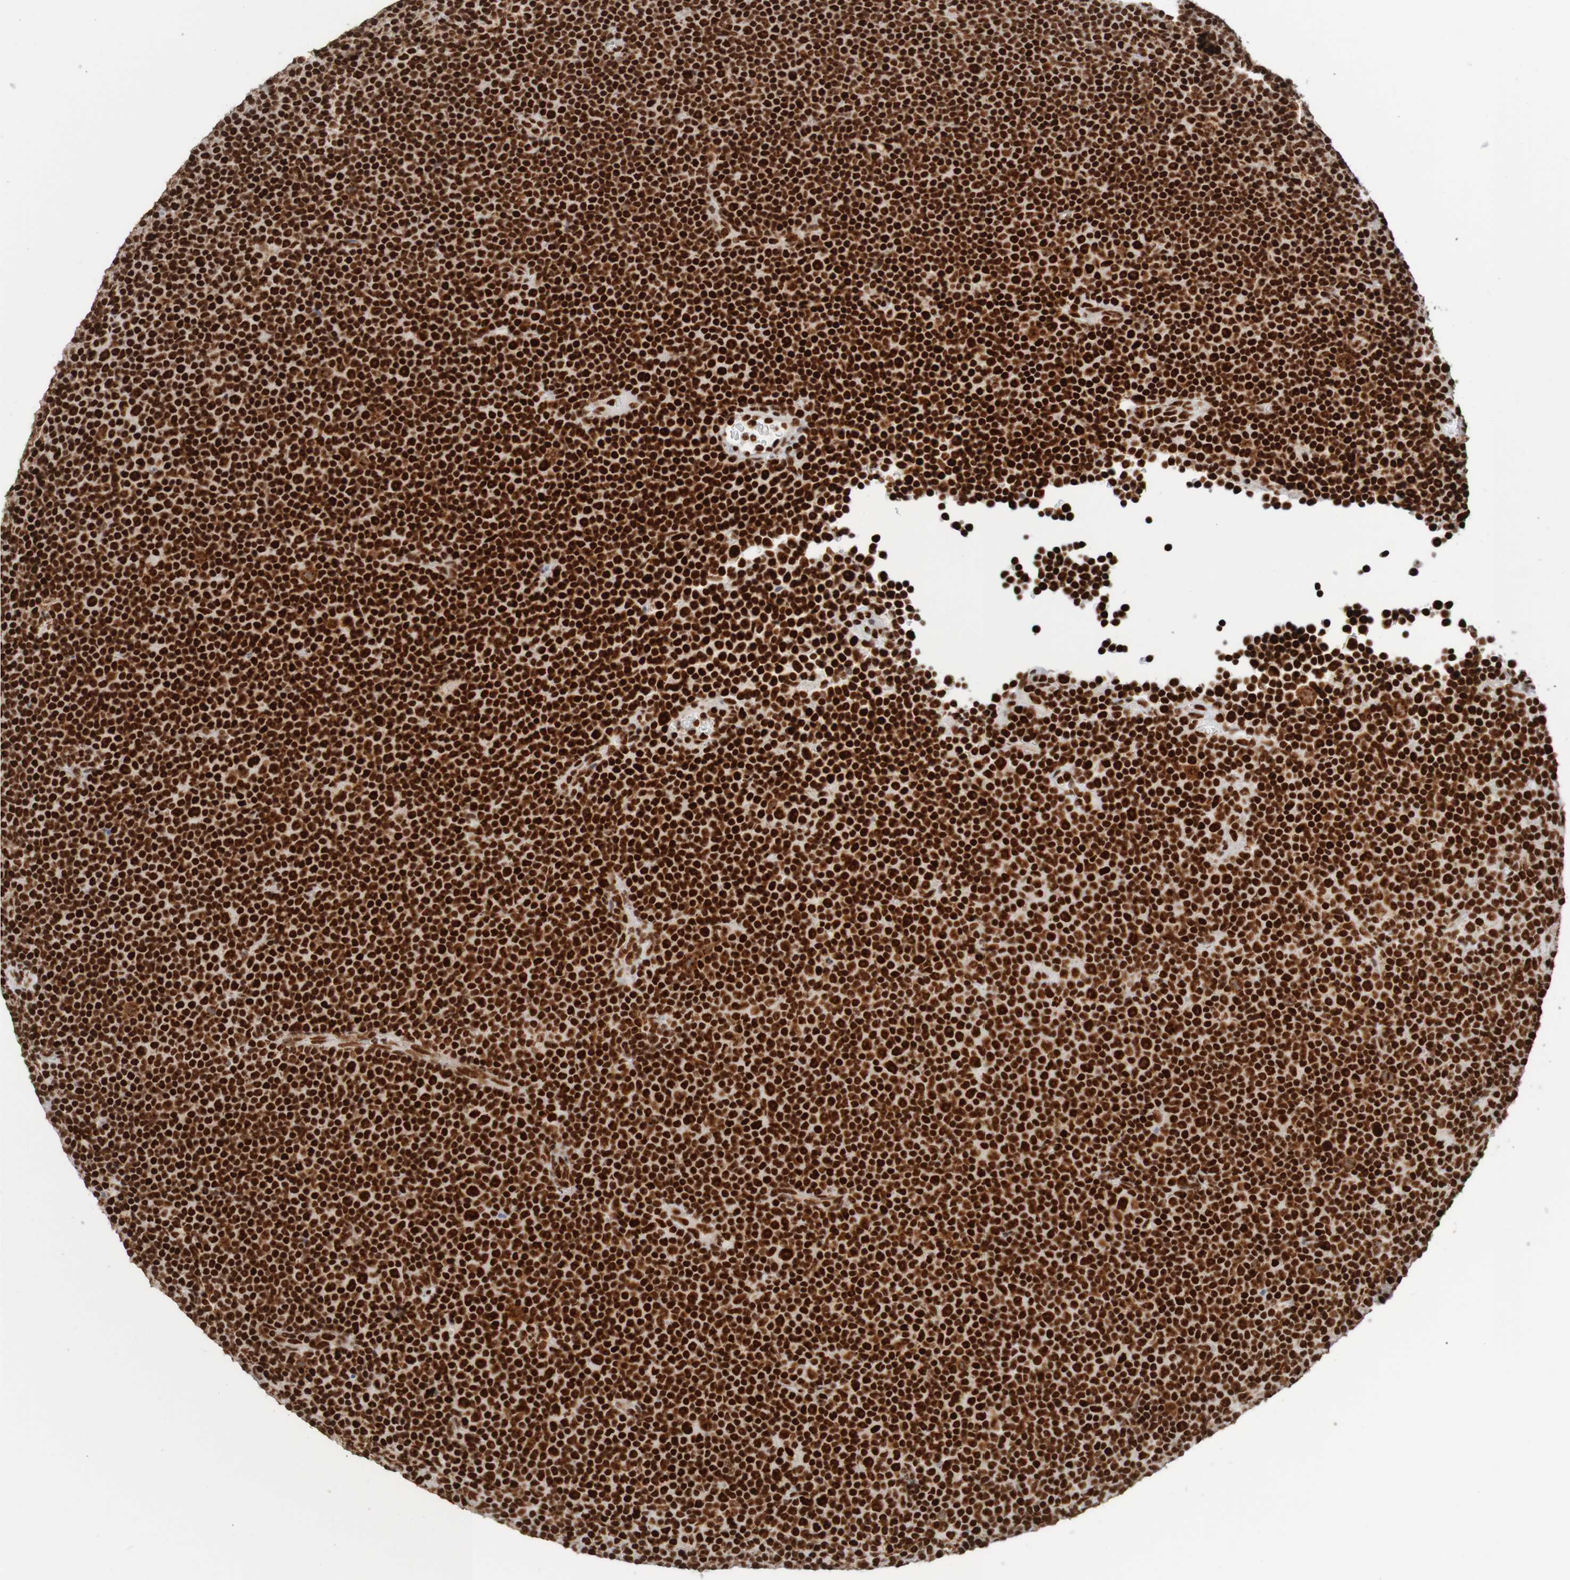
{"staining": {"intensity": "strong", "quantity": ">75%", "location": "nuclear"}, "tissue": "lymphoma", "cell_type": "Tumor cells", "image_type": "cancer", "snomed": [{"axis": "morphology", "description": "Malignant lymphoma, non-Hodgkin's type, Low grade"}, {"axis": "topography", "description": "Lymph node"}], "caption": "Immunohistochemical staining of malignant lymphoma, non-Hodgkin's type (low-grade) reveals strong nuclear protein staining in approximately >75% of tumor cells. (IHC, brightfield microscopy, high magnification).", "gene": "THRAP3", "patient": {"sex": "female", "age": 67}}